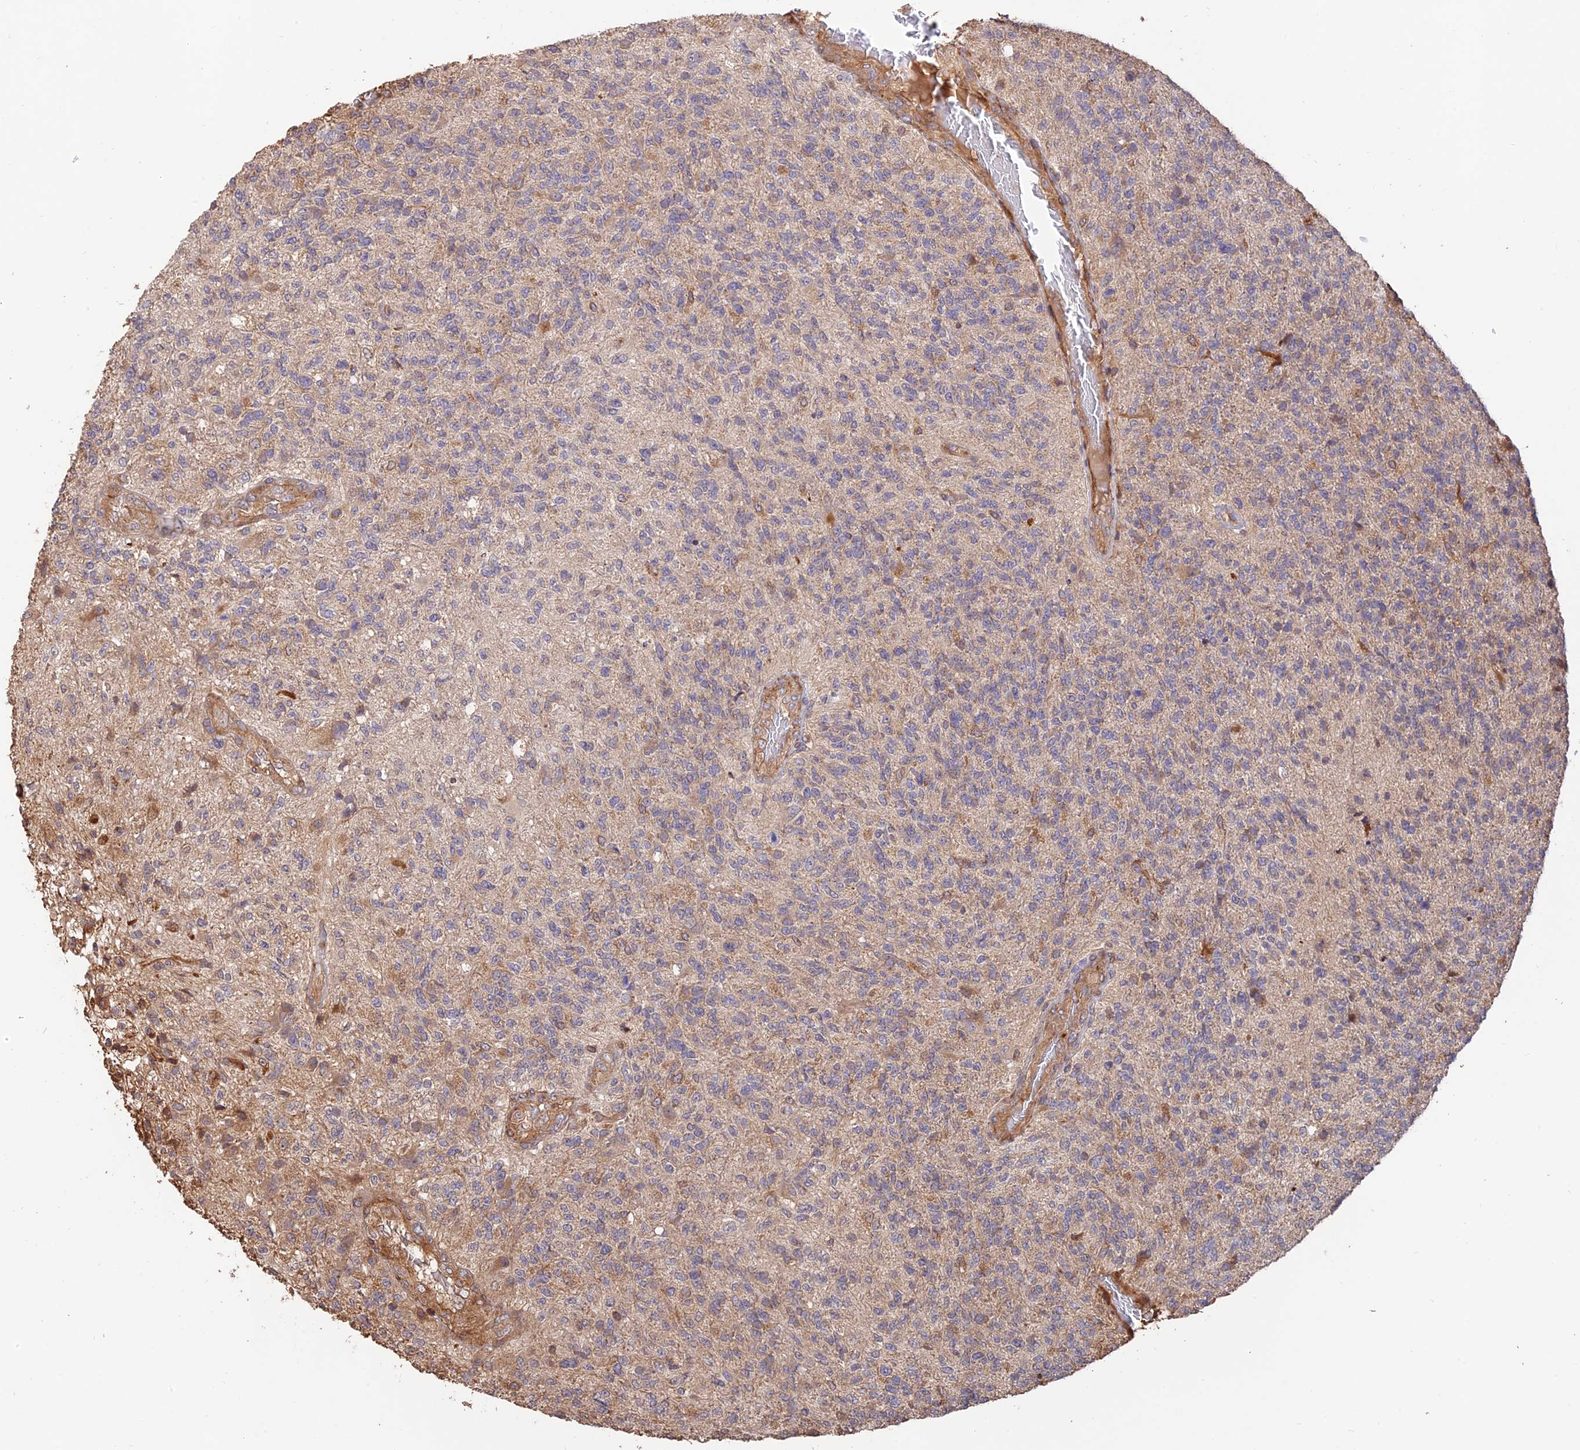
{"staining": {"intensity": "weak", "quantity": "<25%", "location": "cytoplasmic/membranous"}, "tissue": "glioma", "cell_type": "Tumor cells", "image_type": "cancer", "snomed": [{"axis": "morphology", "description": "Glioma, malignant, High grade"}, {"axis": "topography", "description": "Brain"}], "caption": "The photomicrograph reveals no staining of tumor cells in glioma. Nuclei are stained in blue.", "gene": "CREBL2", "patient": {"sex": "male", "age": 56}}